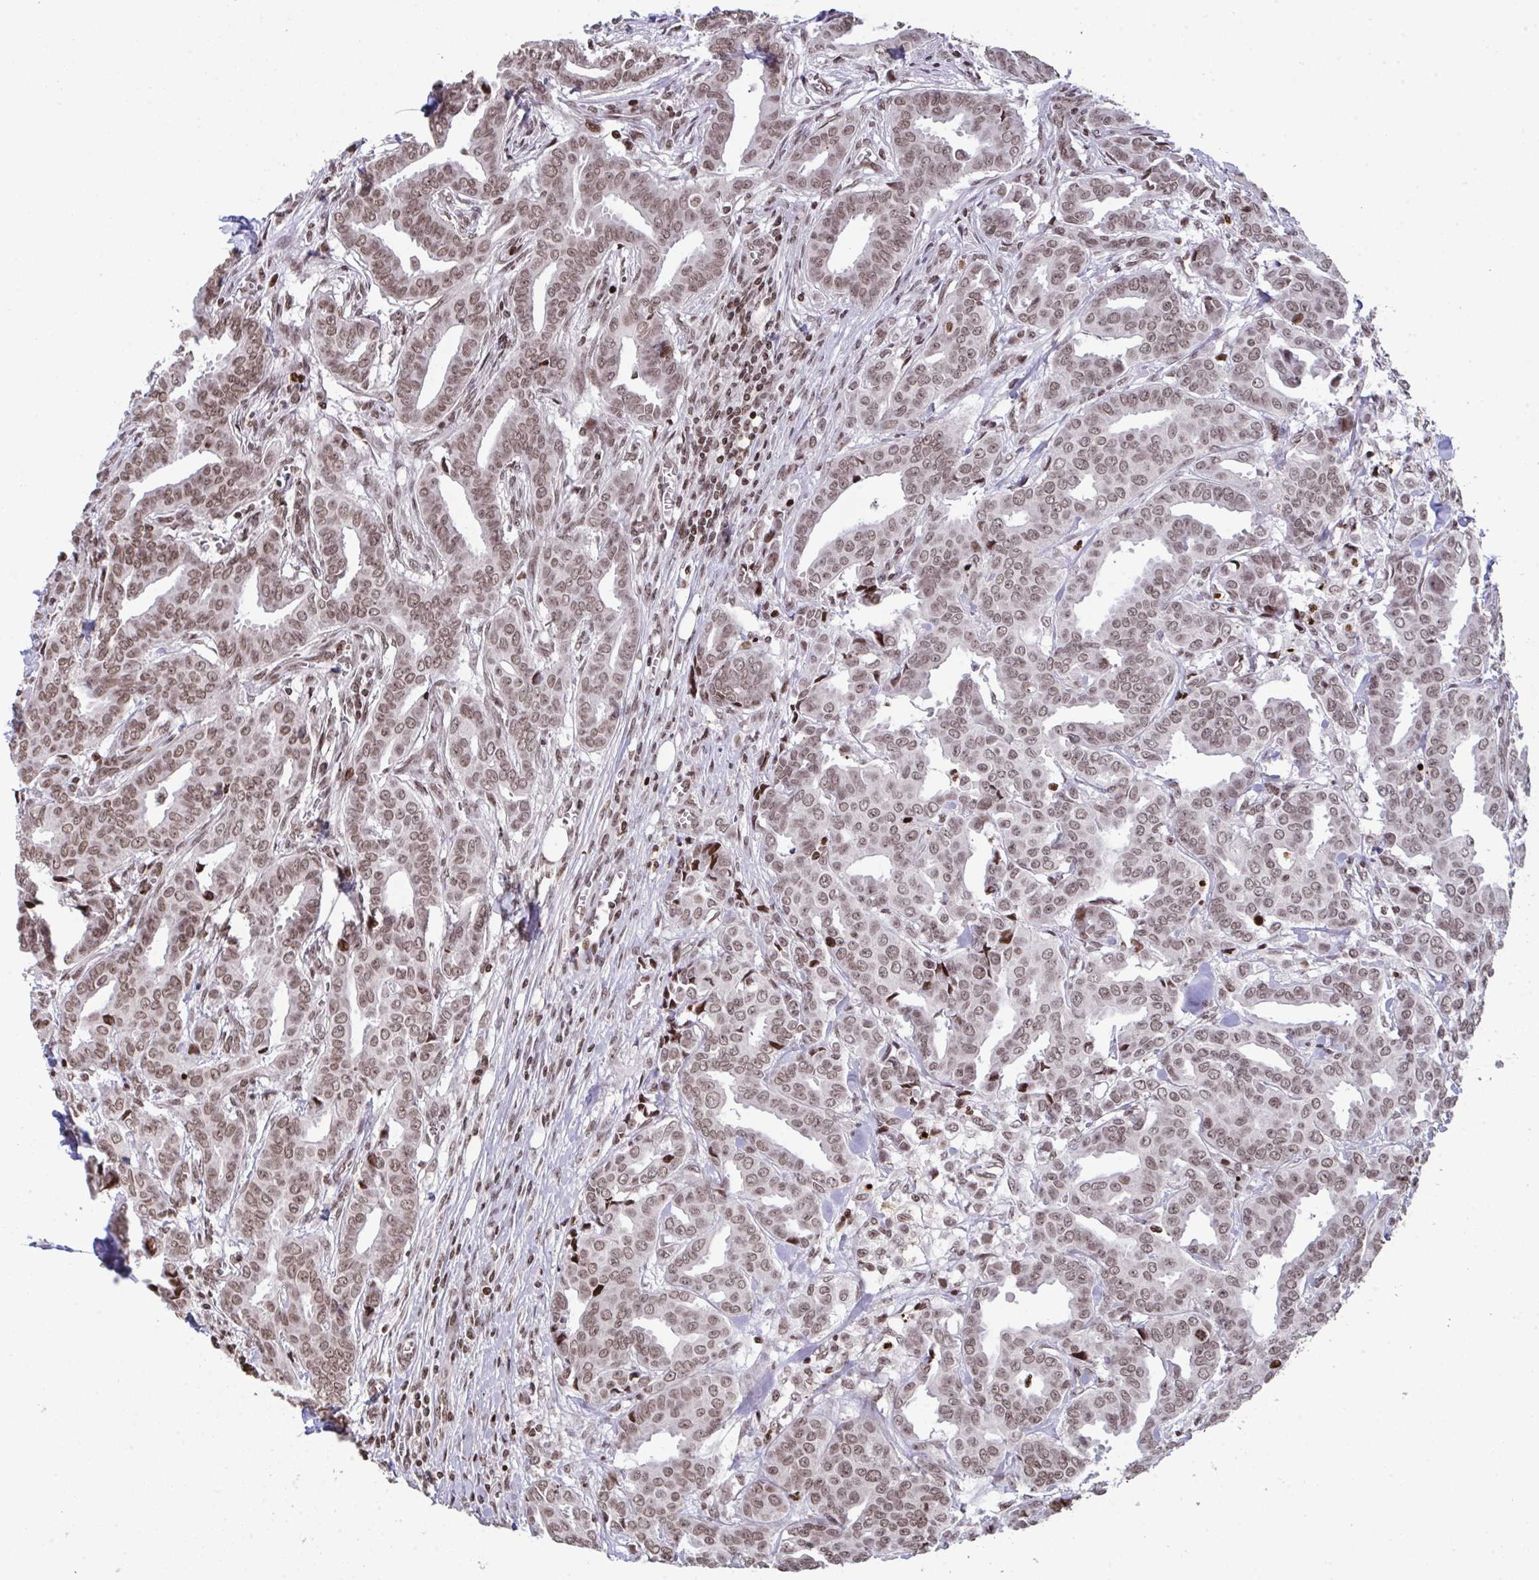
{"staining": {"intensity": "weak", "quantity": ">75%", "location": "nuclear"}, "tissue": "breast cancer", "cell_type": "Tumor cells", "image_type": "cancer", "snomed": [{"axis": "morphology", "description": "Duct carcinoma"}, {"axis": "topography", "description": "Breast"}], "caption": "Invasive ductal carcinoma (breast) stained with DAB (3,3'-diaminobenzidine) immunohistochemistry (IHC) displays low levels of weak nuclear expression in about >75% of tumor cells.", "gene": "NIP7", "patient": {"sex": "female", "age": 45}}